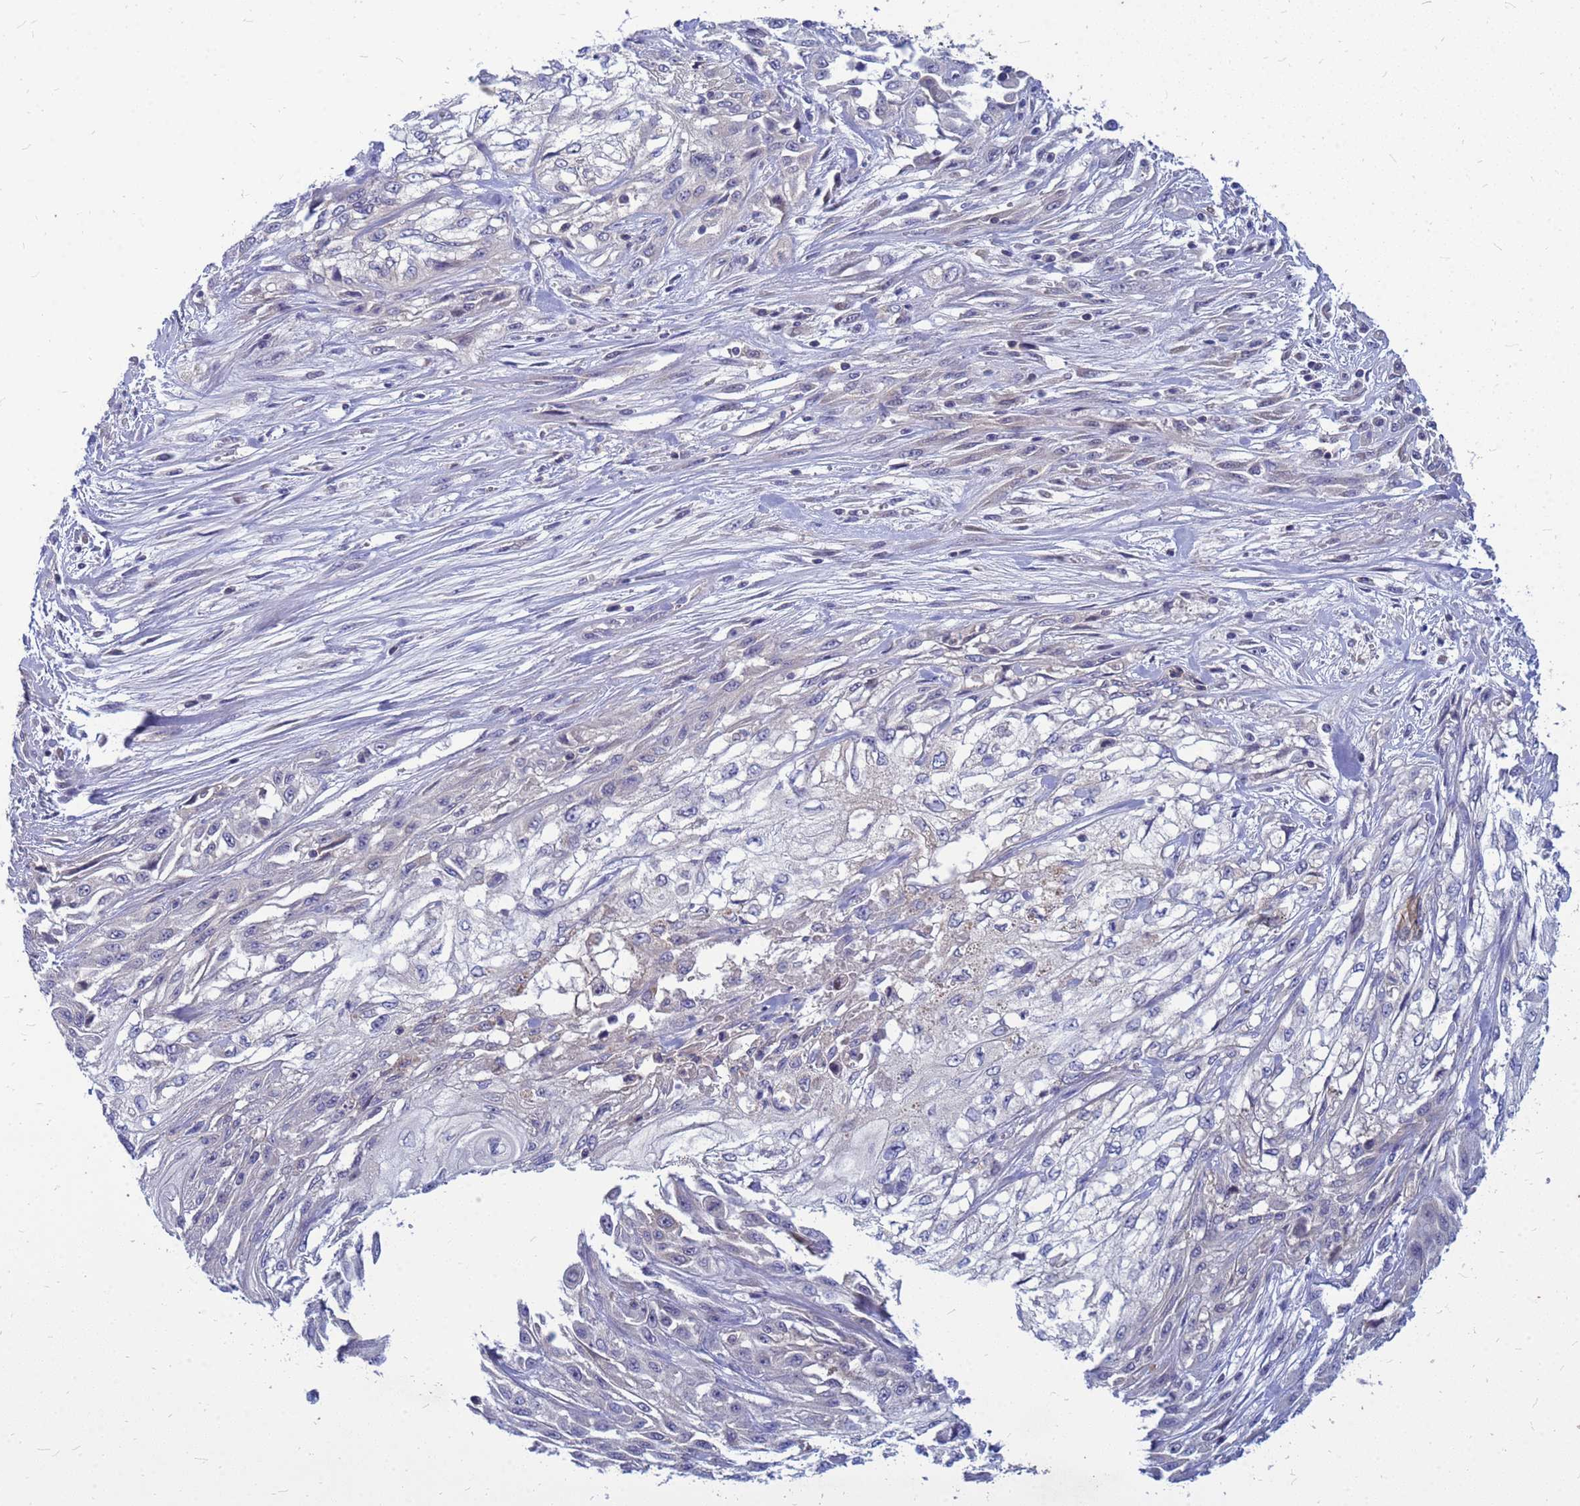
{"staining": {"intensity": "negative", "quantity": "none", "location": "none"}, "tissue": "skin cancer", "cell_type": "Tumor cells", "image_type": "cancer", "snomed": [{"axis": "morphology", "description": "Squamous cell carcinoma, NOS"}, {"axis": "morphology", "description": "Squamous cell carcinoma, metastatic, NOS"}, {"axis": "topography", "description": "Skin"}, {"axis": "topography", "description": "Lymph node"}], "caption": "Squamous cell carcinoma (skin) stained for a protein using immunohistochemistry exhibits no positivity tumor cells.", "gene": "SRGAP3", "patient": {"sex": "male", "age": 75}}